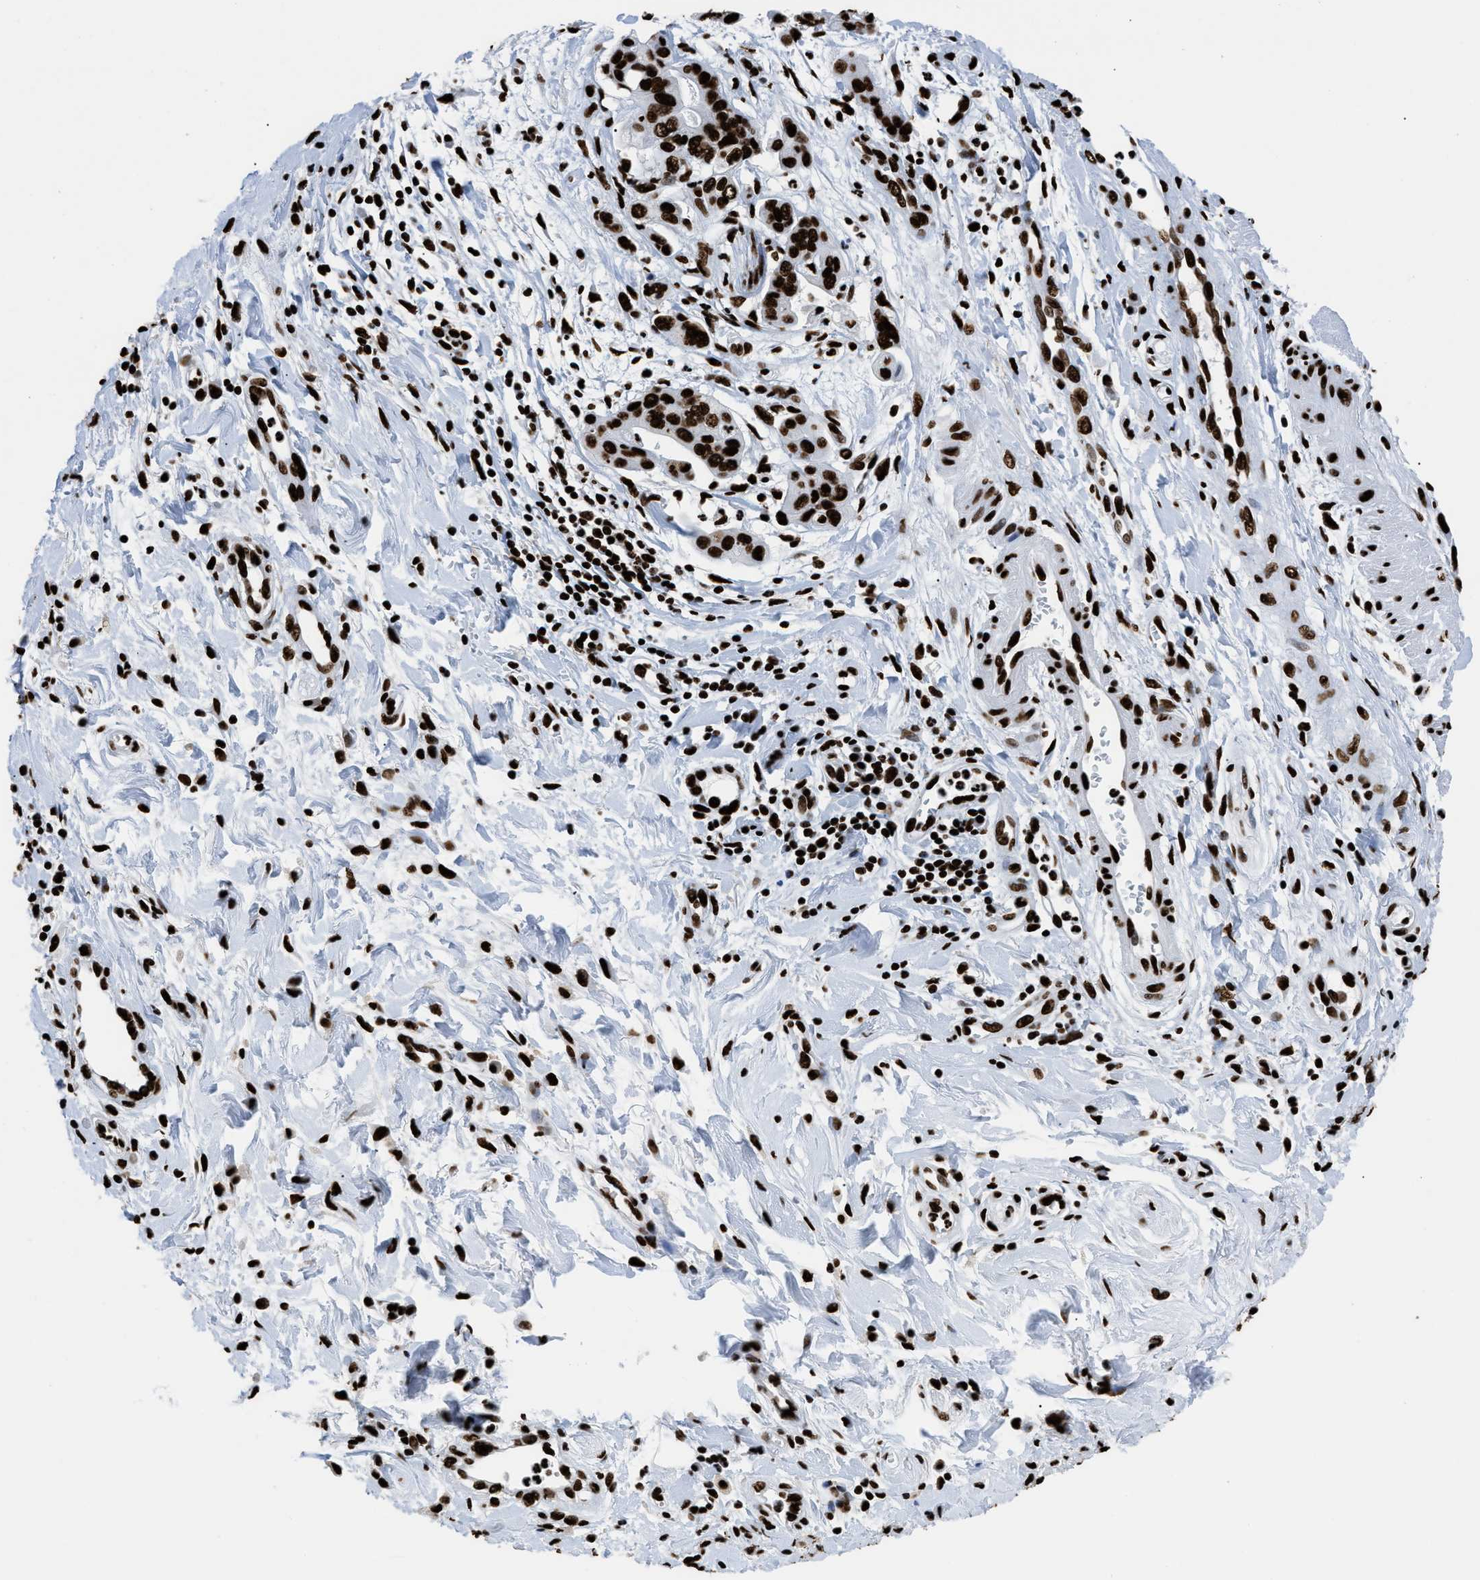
{"staining": {"intensity": "strong", "quantity": ">75%", "location": "nuclear"}, "tissue": "pancreatic cancer", "cell_type": "Tumor cells", "image_type": "cancer", "snomed": [{"axis": "morphology", "description": "Adenocarcinoma, NOS"}, {"axis": "topography", "description": "Pancreas"}], "caption": "Pancreatic cancer (adenocarcinoma) stained with DAB IHC exhibits high levels of strong nuclear staining in about >75% of tumor cells.", "gene": "HNRNPM", "patient": {"sex": "female", "age": 75}}